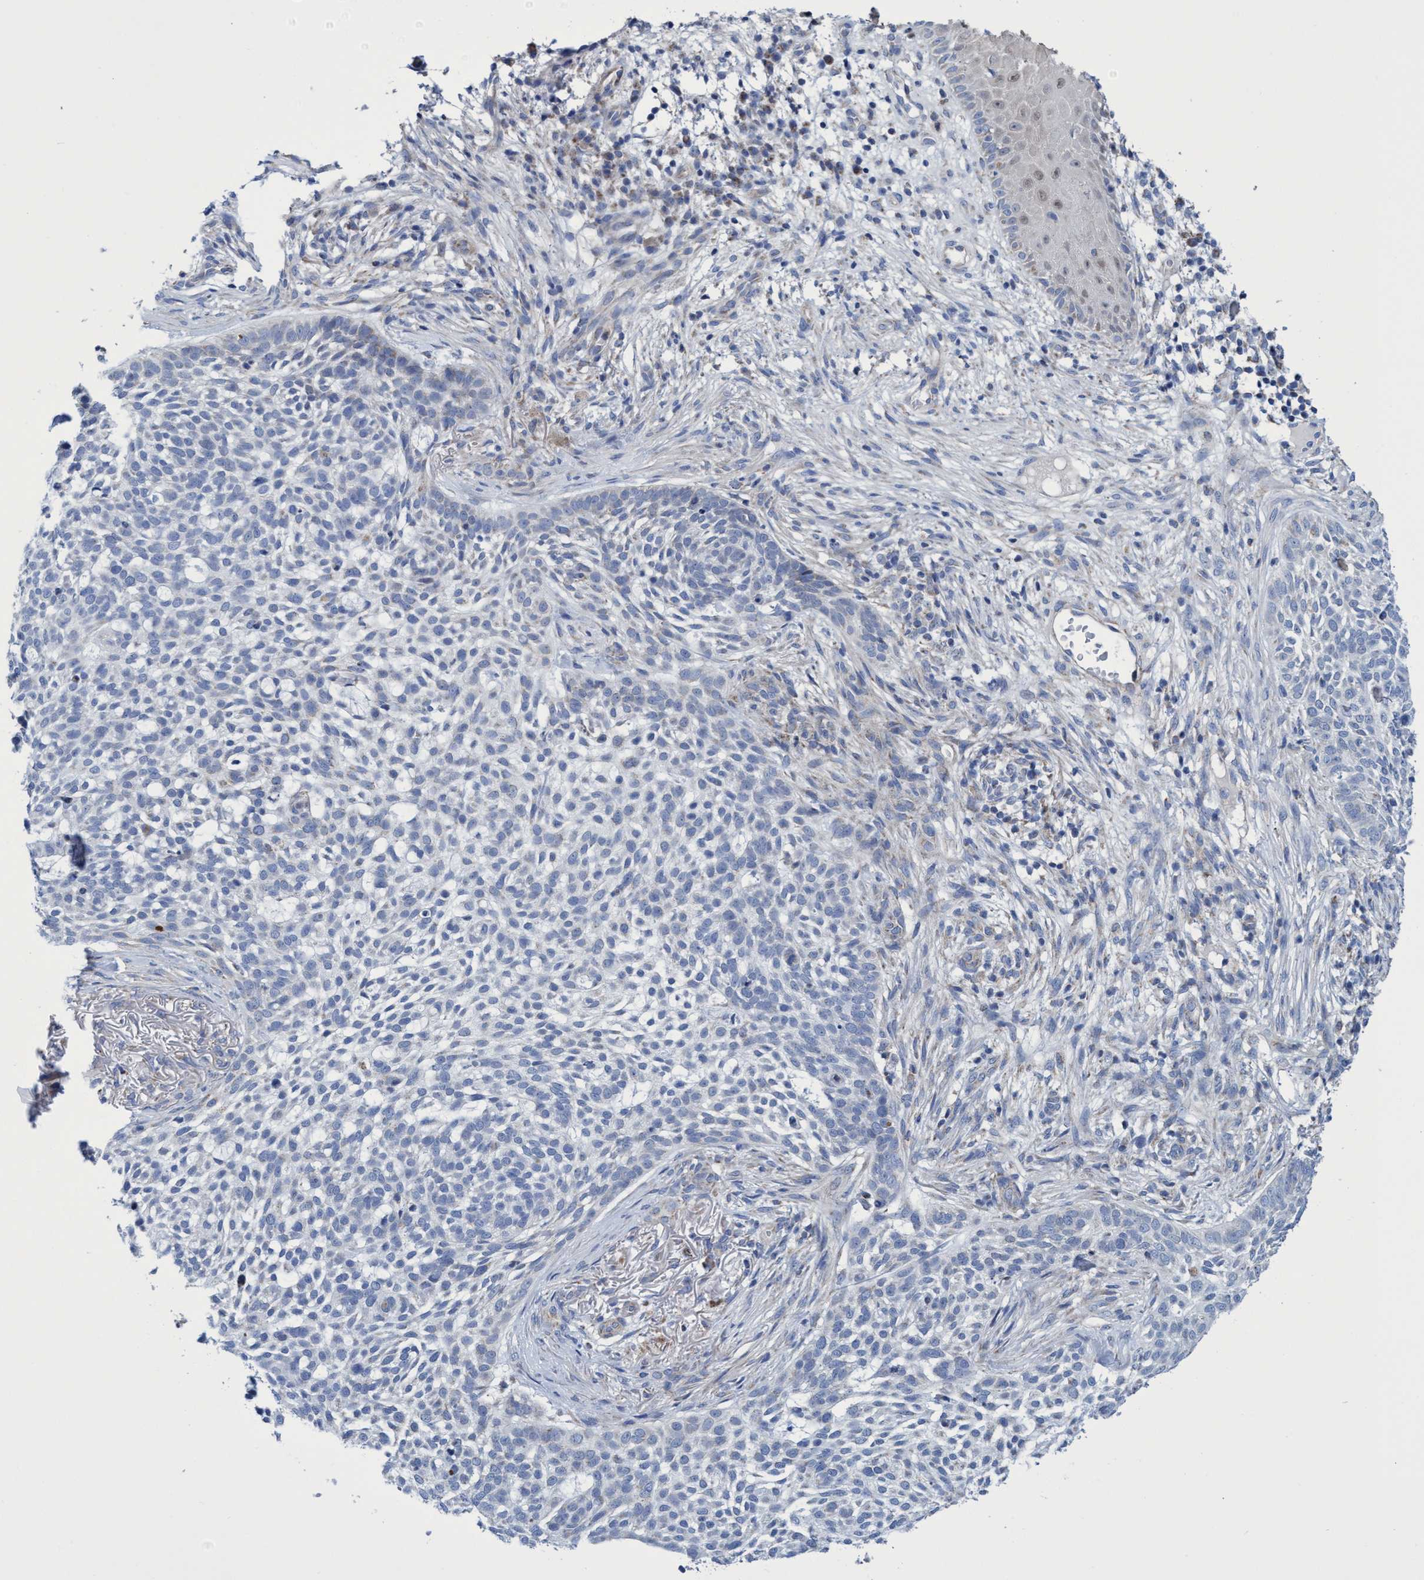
{"staining": {"intensity": "negative", "quantity": "none", "location": "none"}, "tissue": "skin cancer", "cell_type": "Tumor cells", "image_type": "cancer", "snomed": [{"axis": "morphology", "description": "Basal cell carcinoma"}, {"axis": "topography", "description": "Skin"}], "caption": "Image shows no significant protein positivity in tumor cells of basal cell carcinoma (skin).", "gene": "ZNF750", "patient": {"sex": "female", "age": 64}}